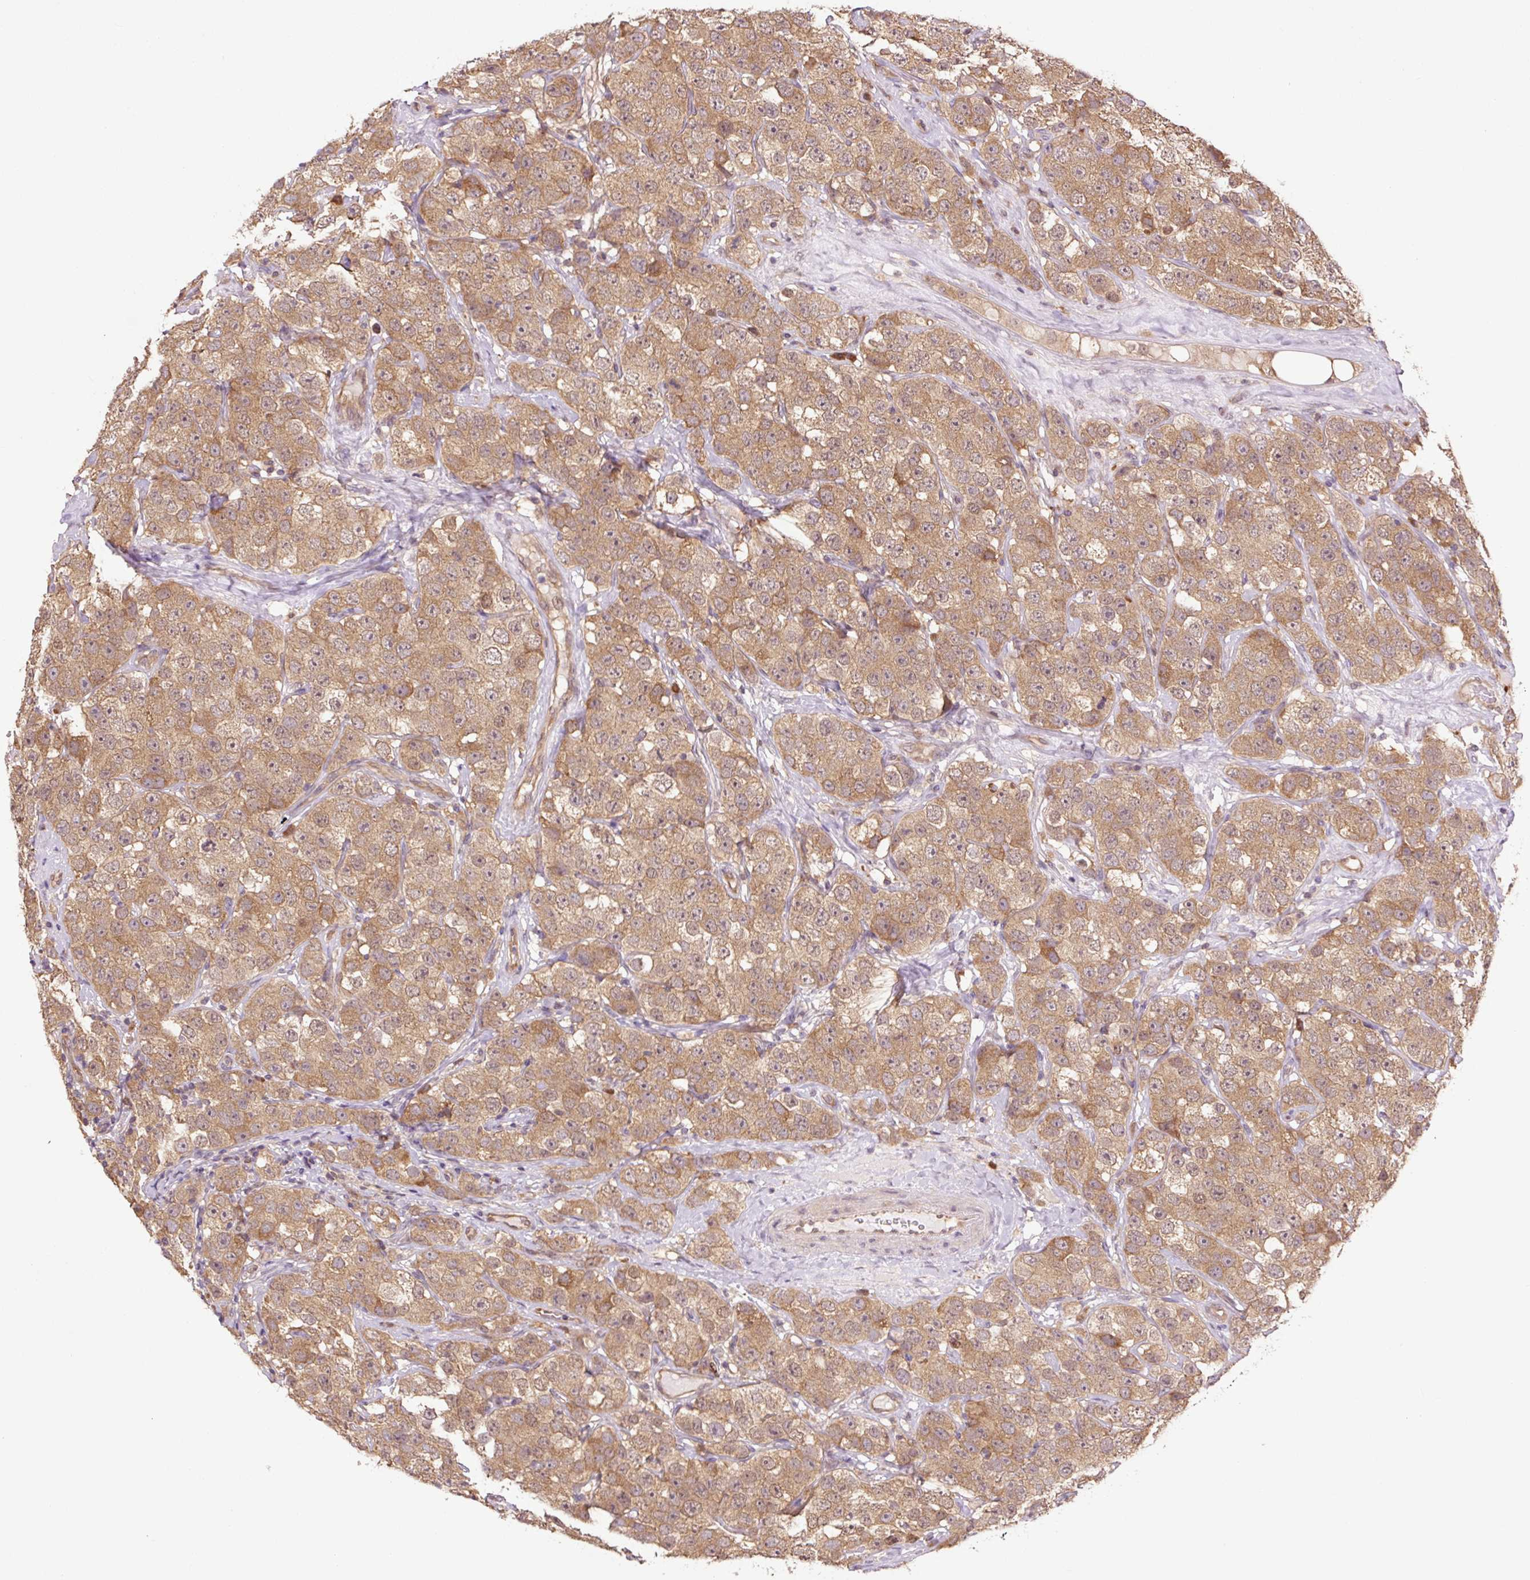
{"staining": {"intensity": "moderate", "quantity": ">75%", "location": "cytoplasmic/membranous"}, "tissue": "testis cancer", "cell_type": "Tumor cells", "image_type": "cancer", "snomed": [{"axis": "morphology", "description": "Seminoma, NOS"}, {"axis": "topography", "description": "Testis"}], "caption": "Protein expression analysis of testis cancer (seminoma) displays moderate cytoplasmic/membranous expression in about >75% of tumor cells.", "gene": "TPT1", "patient": {"sex": "male", "age": 28}}